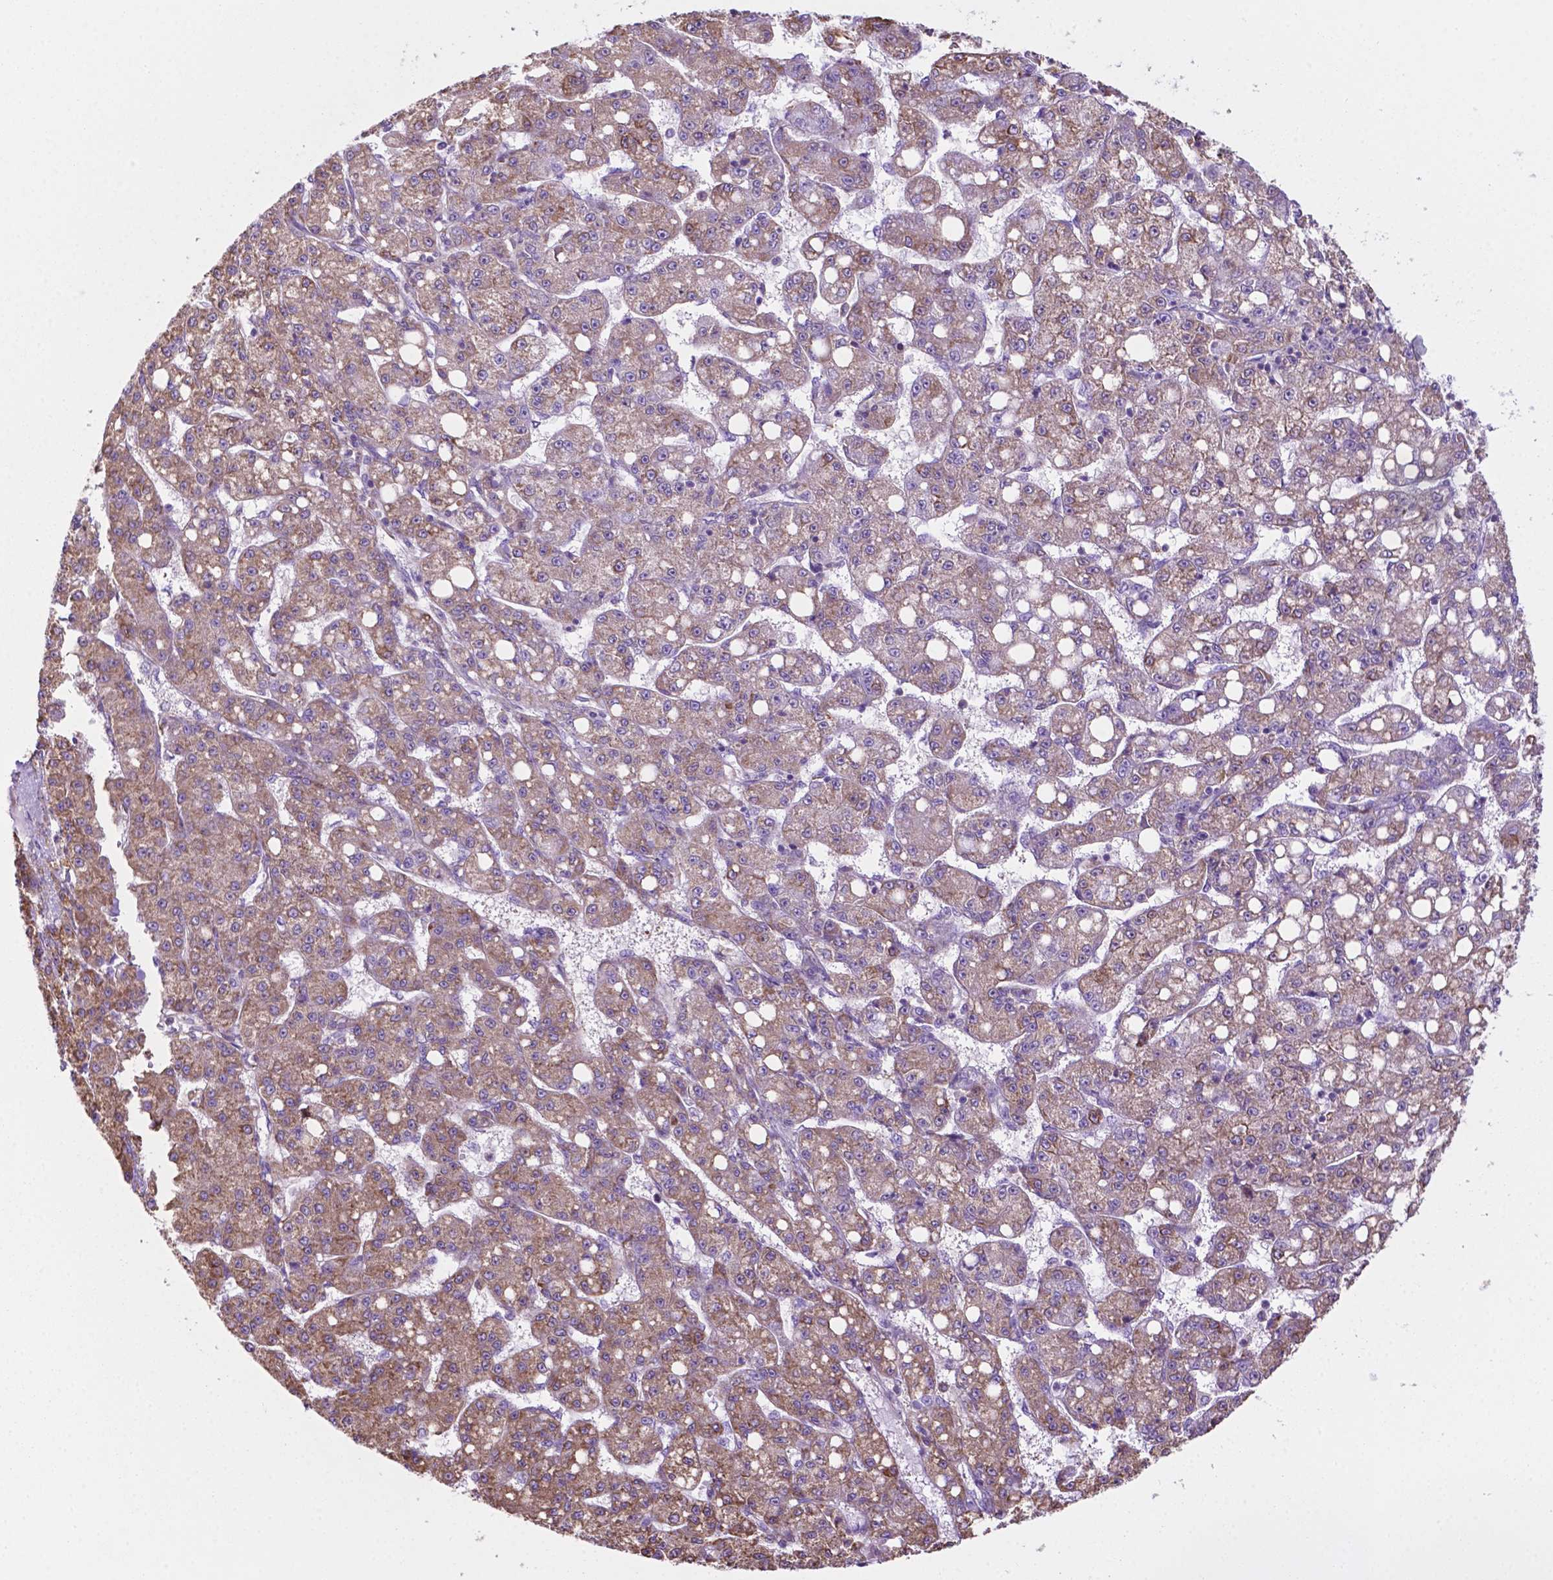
{"staining": {"intensity": "moderate", "quantity": "25%-75%", "location": "cytoplasmic/membranous"}, "tissue": "liver cancer", "cell_type": "Tumor cells", "image_type": "cancer", "snomed": [{"axis": "morphology", "description": "Carcinoma, Hepatocellular, NOS"}, {"axis": "topography", "description": "Liver"}], "caption": "About 25%-75% of tumor cells in hepatocellular carcinoma (liver) display moderate cytoplasmic/membranous protein expression as visualized by brown immunohistochemical staining.", "gene": "RPL29", "patient": {"sex": "female", "age": 65}}